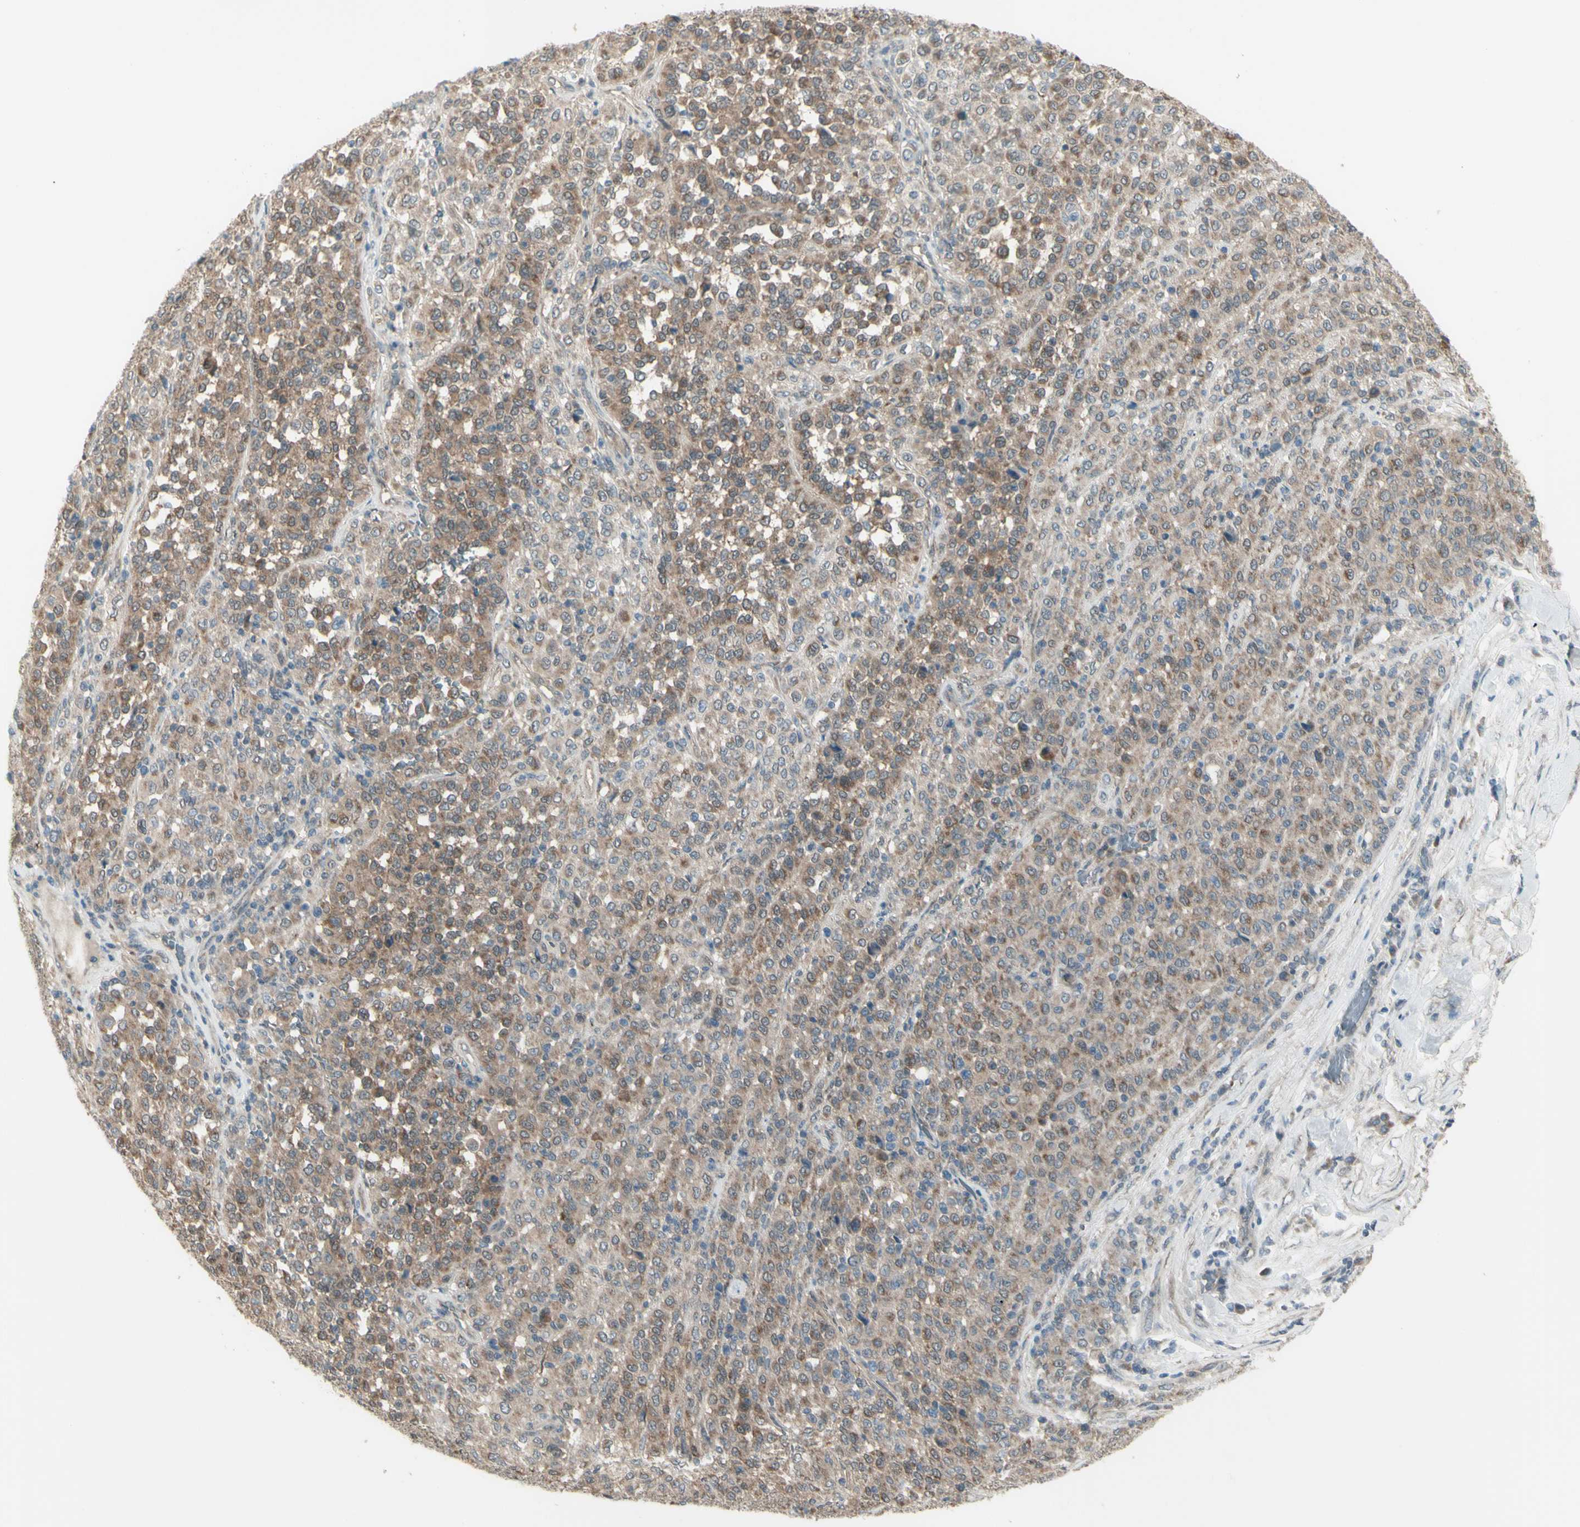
{"staining": {"intensity": "moderate", "quantity": "25%-75%", "location": "cytoplasmic/membranous"}, "tissue": "melanoma", "cell_type": "Tumor cells", "image_type": "cancer", "snomed": [{"axis": "morphology", "description": "Malignant melanoma, Metastatic site"}, {"axis": "topography", "description": "Pancreas"}], "caption": "Melanoma stained with a brown dye reveals moderate cytoplasmic/membranous positive staining in about 25%-75% of tumor cells.", "gene": "NAXD", "patient": {"sex": "female", "age": 30}}